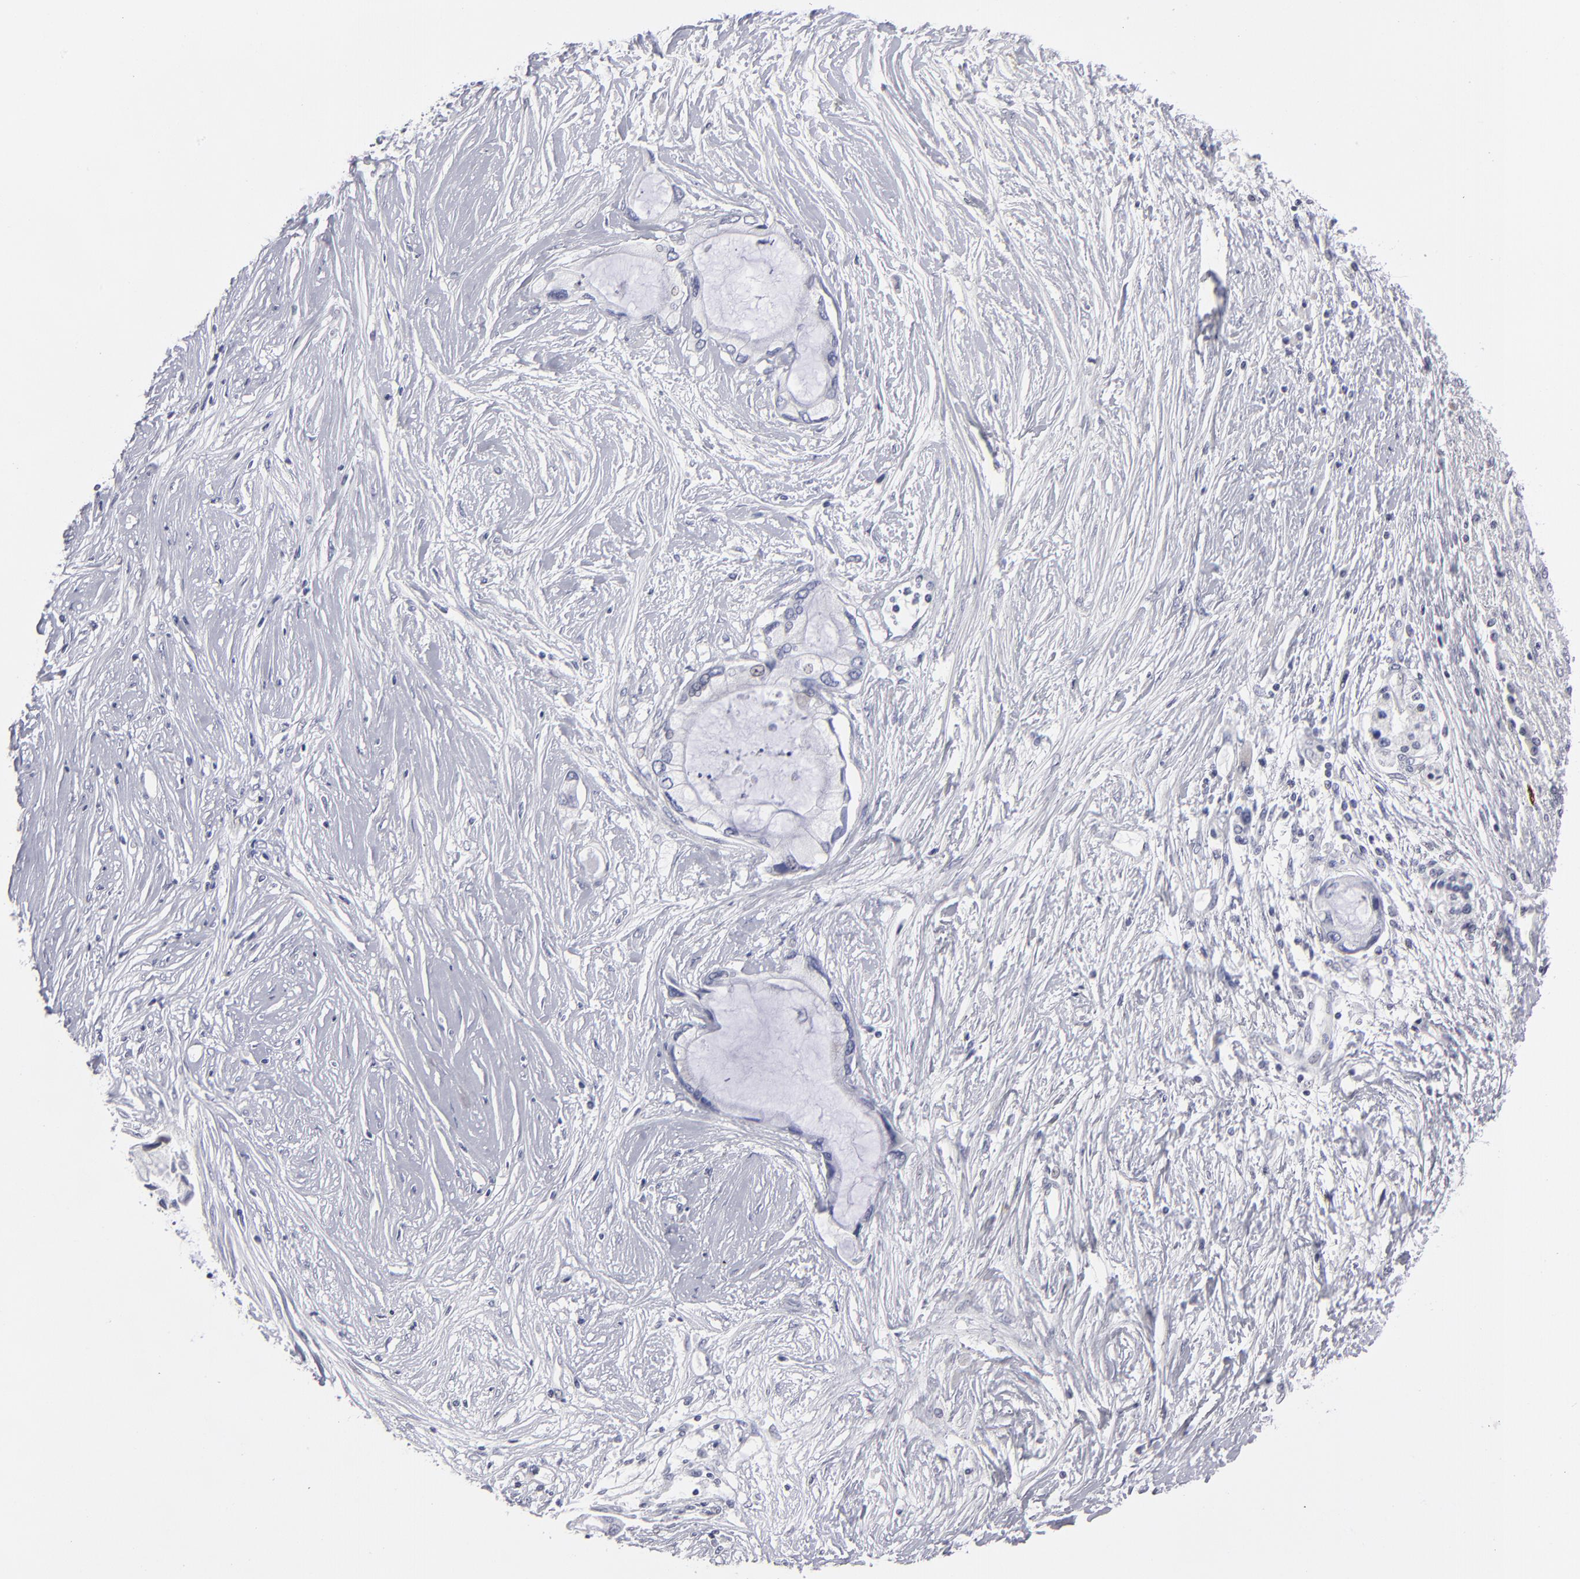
{"staining": {"intensity": "negative", "quantity": "none", "location": "none"}, "tissue": "pancreatic cancer", "cell_type": "Tumor cells", "image_type": "cancer", "snomed": [{"axis": "morphology", "description": "Adenocarcinoma, NOS"}, {"axis": "topography", "description": "Pancreas"}], "caption": "Immunohistochemical staining of human pancreatic cancer displays no significant staining in tumor cells. (DAB (3,3'-diaminobenzidine) immunohistochemistry visualized using brightfield microscopy, high magnification).", "gene": "CADM3", "patient": {"sex": "female", "age": 59}}